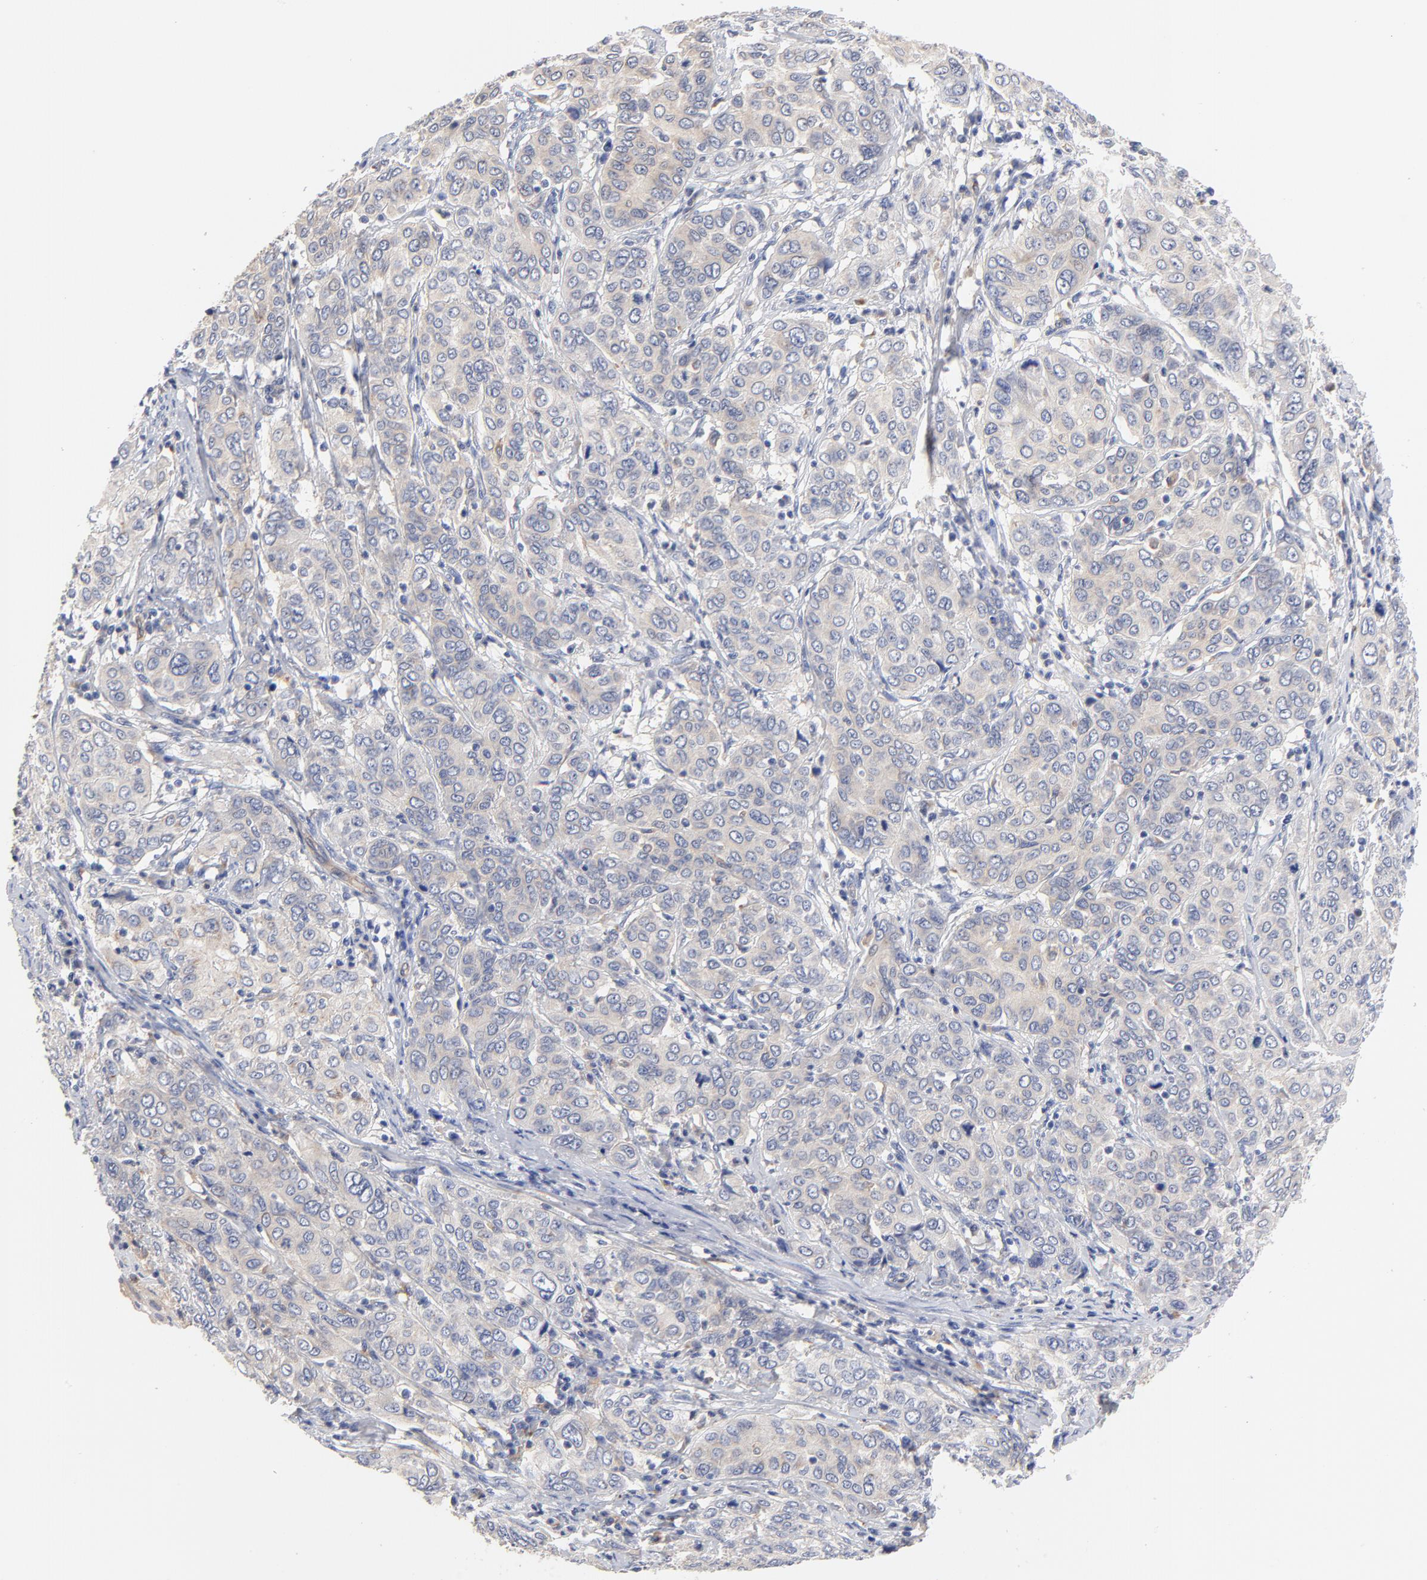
{"staining": {"intensity": "weak", "quantity": "25%-75%", "location": "cytoplasmic/membranous"}, "tissue": "cervical cancer", "cell_type": "Tumor cells", "image_type": "cancer", "snomed": [{"axis": "morphology", "description": "Squamous cell carcinoma, NOS"}, {"axis": "topography", "description": "Cervix"}], "caption": "The micrograph displays staining of cervical cancer (squamous cell carcinoma), revealing weak cytoplasmic/membranous protein staining (brown color) within tumor cells.", "gene": "FBXL2", "patient": {"sex": "female", "age": 38}}